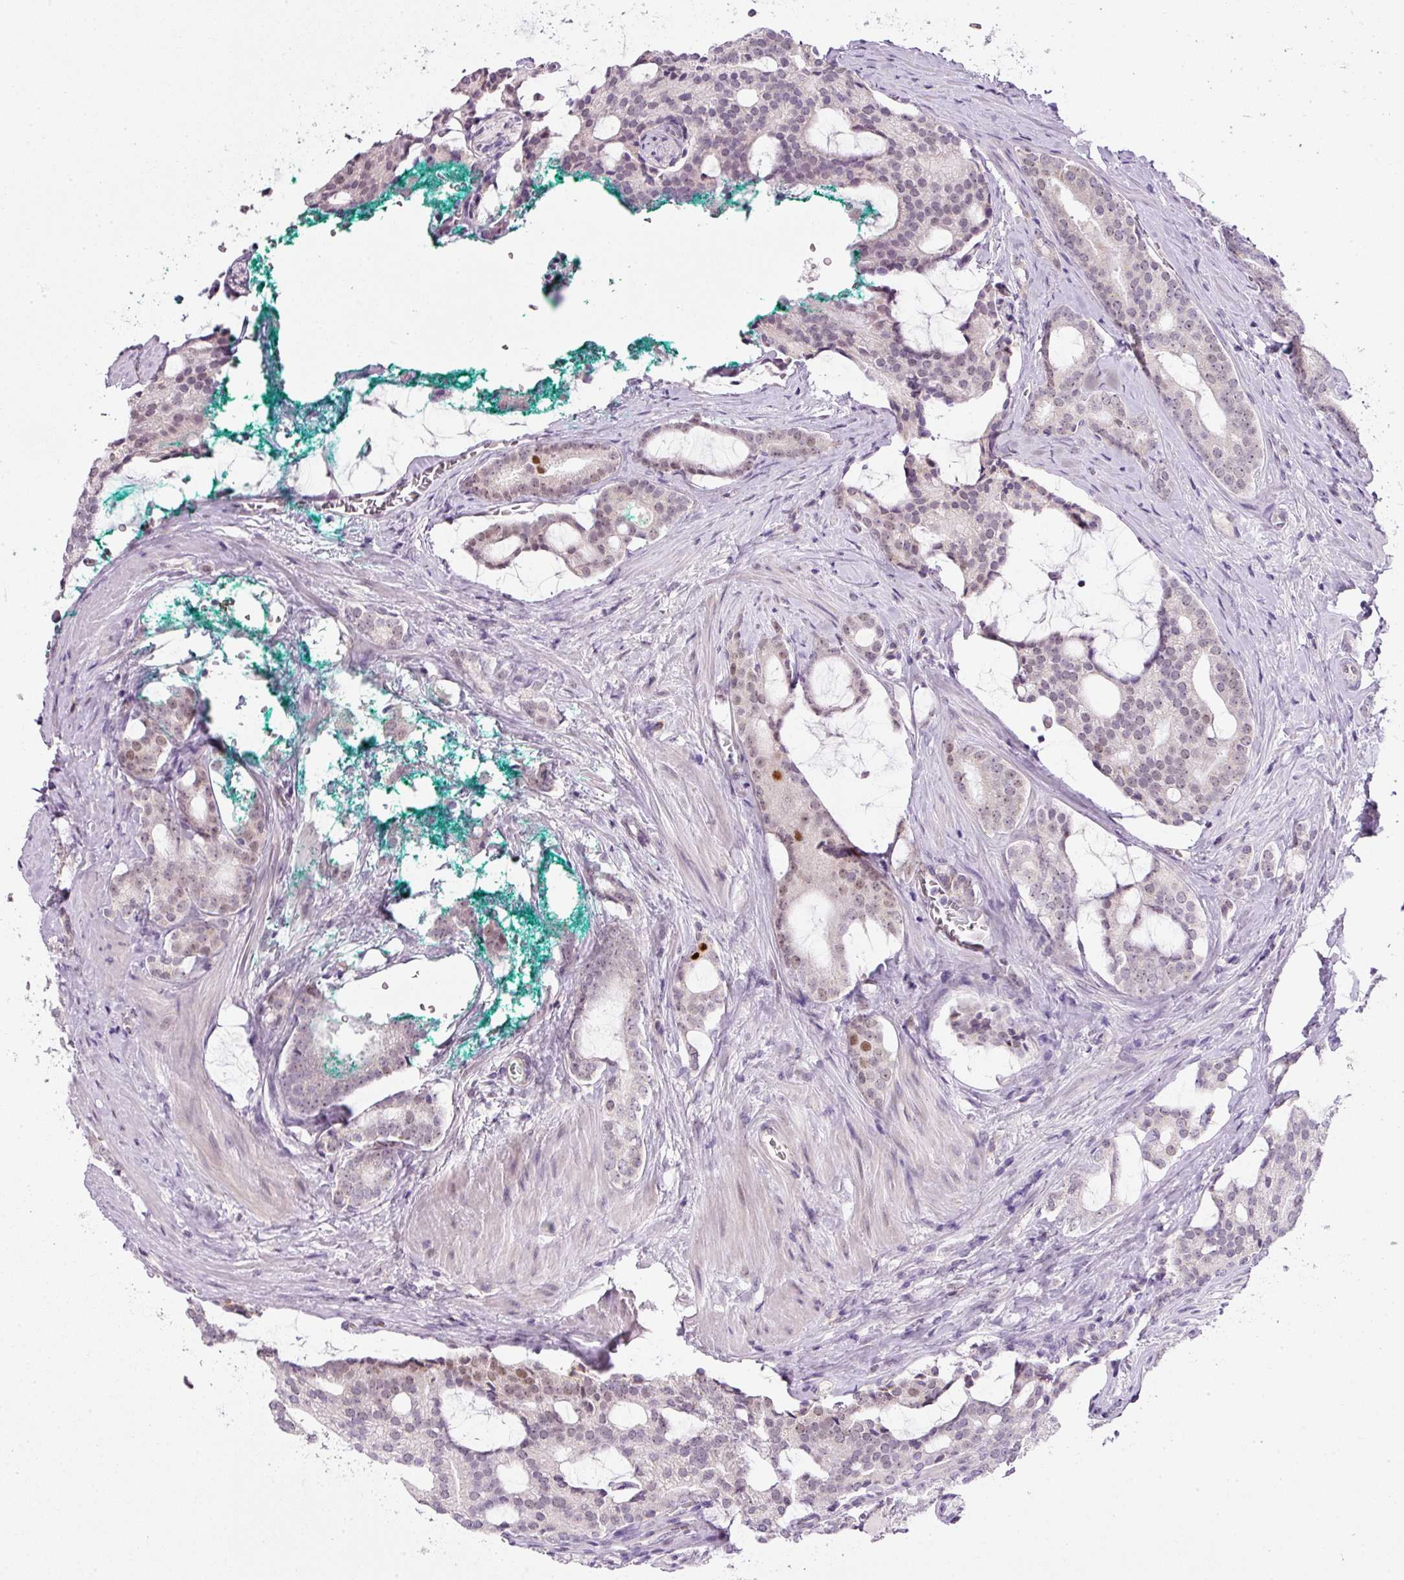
{"staining": {"intensity": "moderate", "quantity": "<25%", "location": "nuclear"}, "tissue": "prostate cancer", "cell_type": "Tumor cells", "image_type": "cancer", "snomed": [{"axis": "morphology", "description": "Adenocarcinoma, High grade"}, {"axis": "topography", "description": "Prostate"}], "caption": "Approximately <25% of tumor cells in human prostate cancer reveal moderate nuclear protein expression as visualized by brown immunohistochemical staining.", "gene": "KPNA2", "patient": {"sex": "male", "age": 63}}